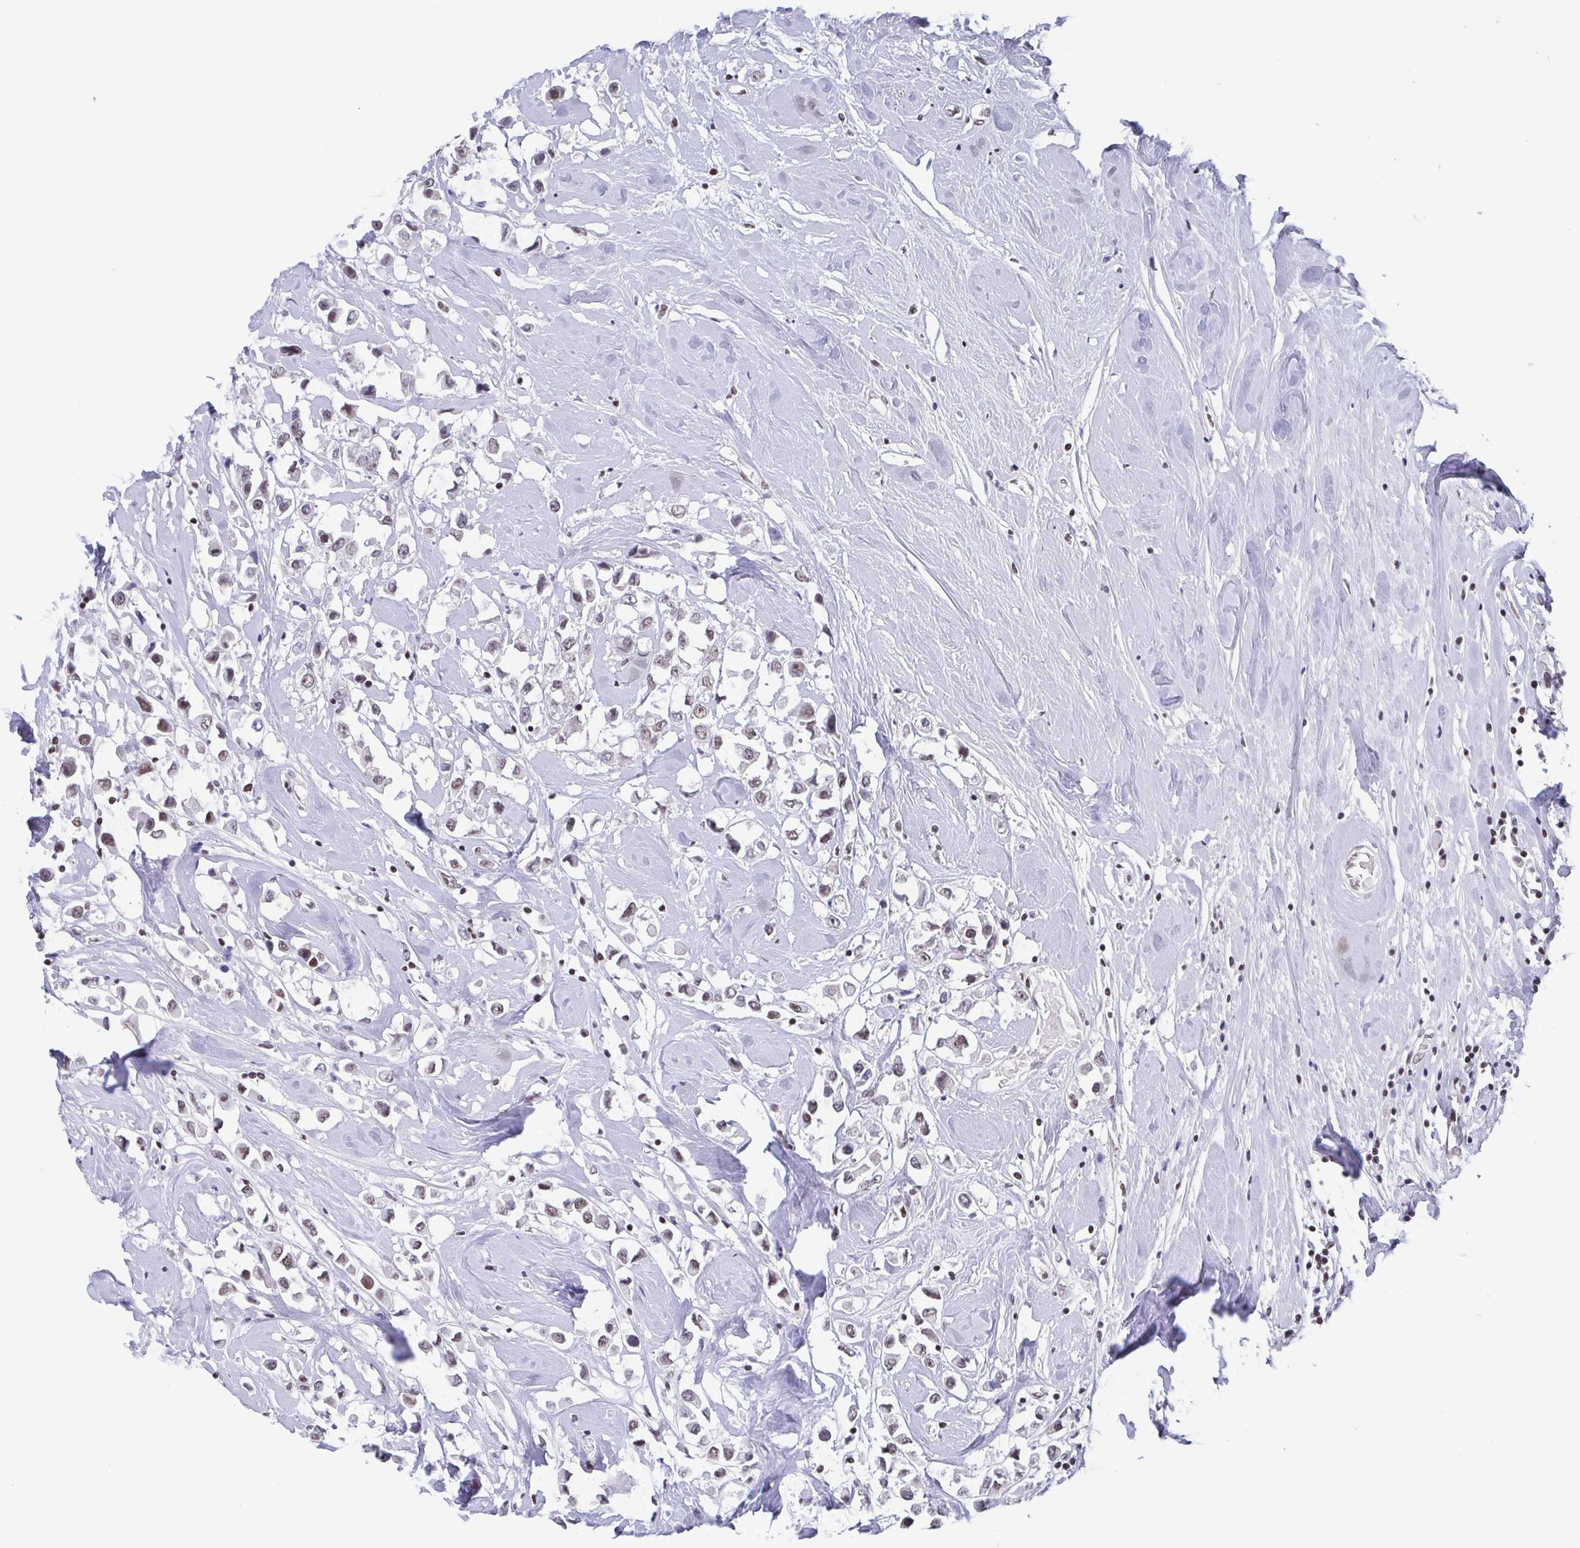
{"staining": {"intensity": "weak", "quantity": "25%-75%", "location": "nuclear"}, "tissue": "breast cancer", "cell_type": "Tumor cells", "image_type": "cancer", "snomed": [{"axis": "morphology", "description": "Duct carcinoma"}, {"axis": "topography", "description": "Breast"}], "caption": "Intraductal carcinoma (breast) stained for a protein (brown) shows weak nuclear positive staining in about 25%-75% of tumor cells.", "gene": "CTCF", "patient": {"sex": "female", "age": 61}}